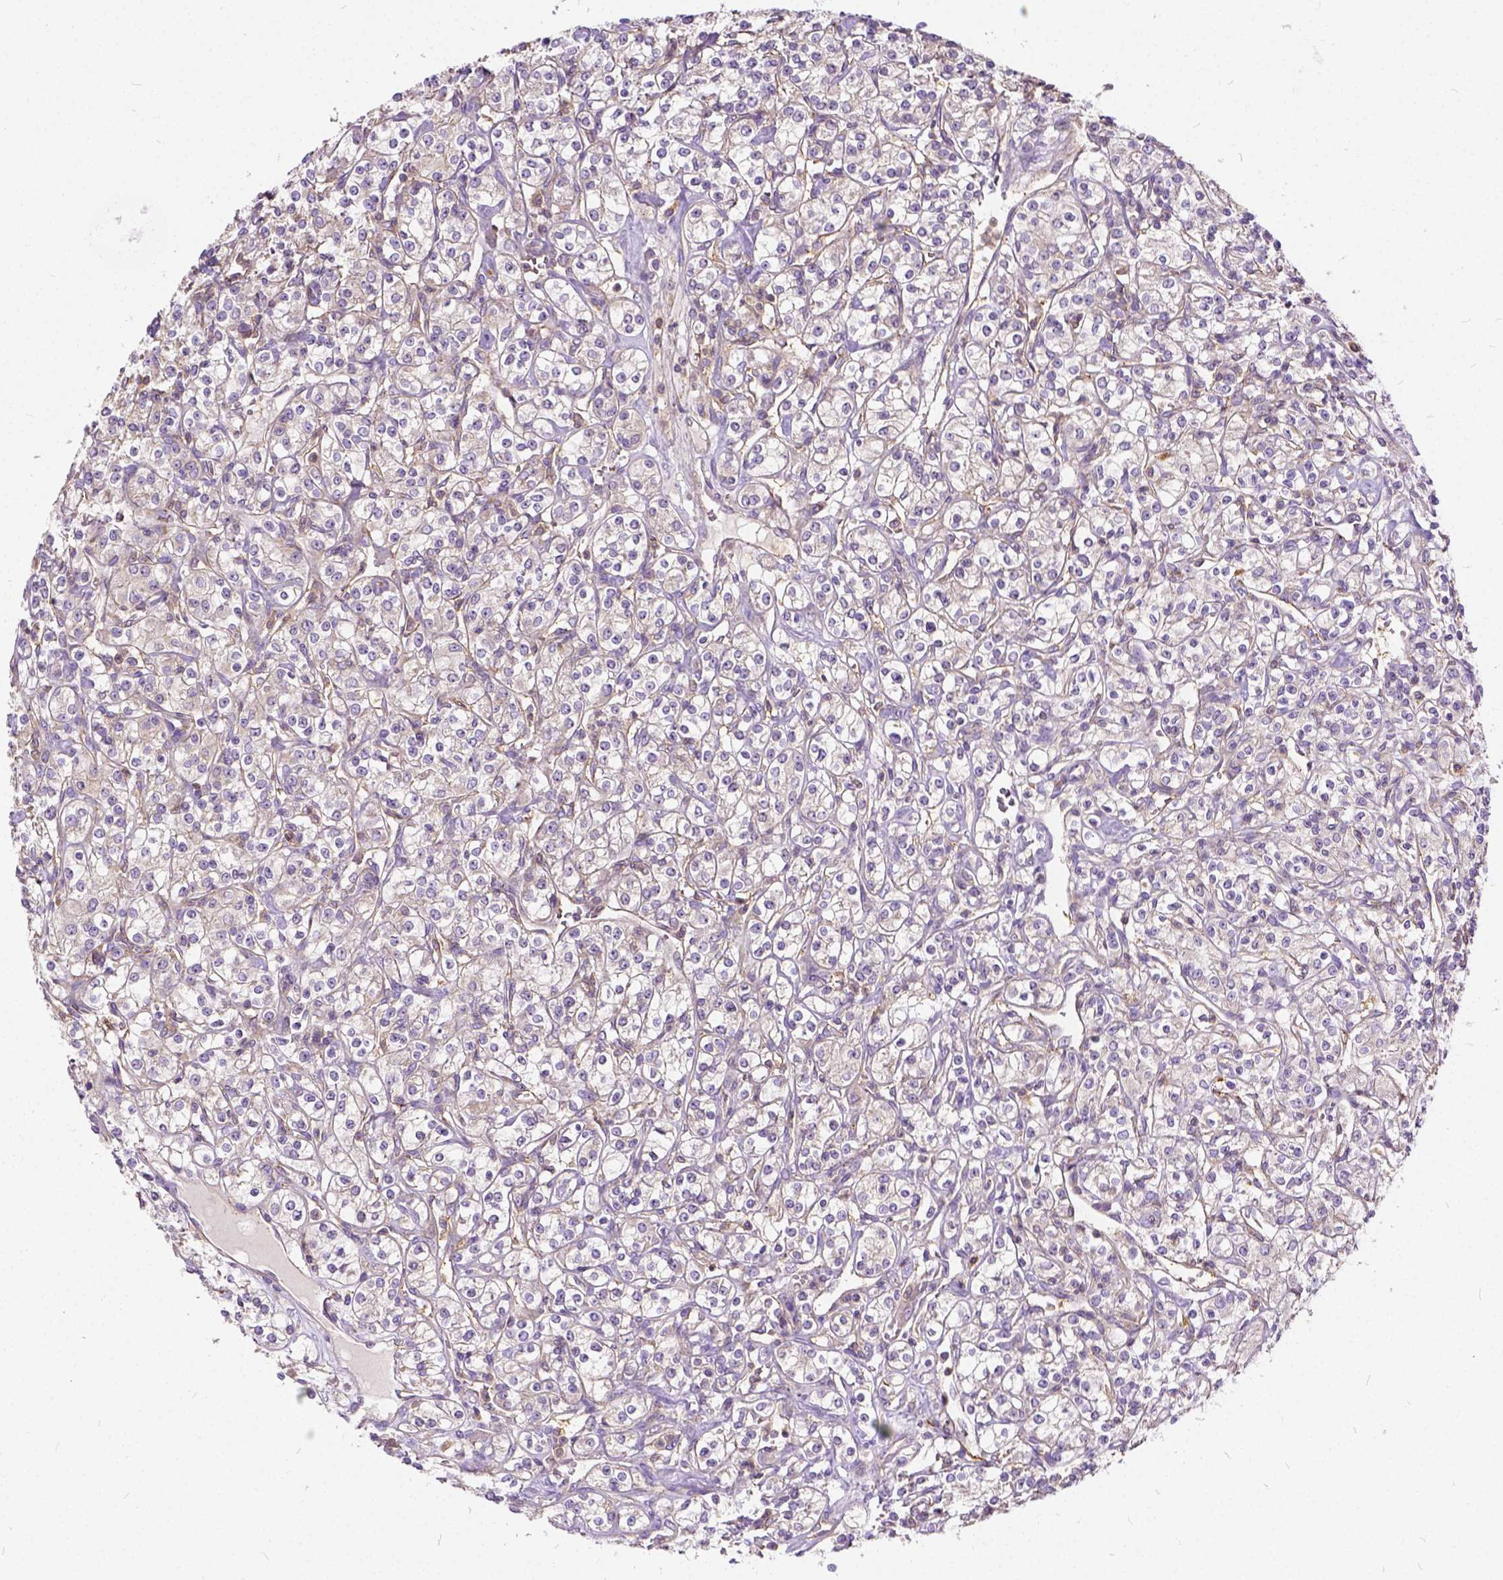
{"staining": {"intensity": "negative", "quantity": "none", "location": "none"}, "tissue": "renal cancer", "cell_type": "Tumor cells", "image_type": "cancer", "snomed": [{"axis": "morphology", "description": "Adenocarcinoma, NOS"}, {"axis": "topography", "description": "Kidney"}], "caption": "The micrograph demonstrates no significant positivity in tumor cells of renal adenocarcinoma. (Stains: DAB IHC with hematoxylin counter stain, Microscopy: brightfield microscopy at high magnification).", "gene": "CADM4", "patient": {"sex": "male", "age": 77}}